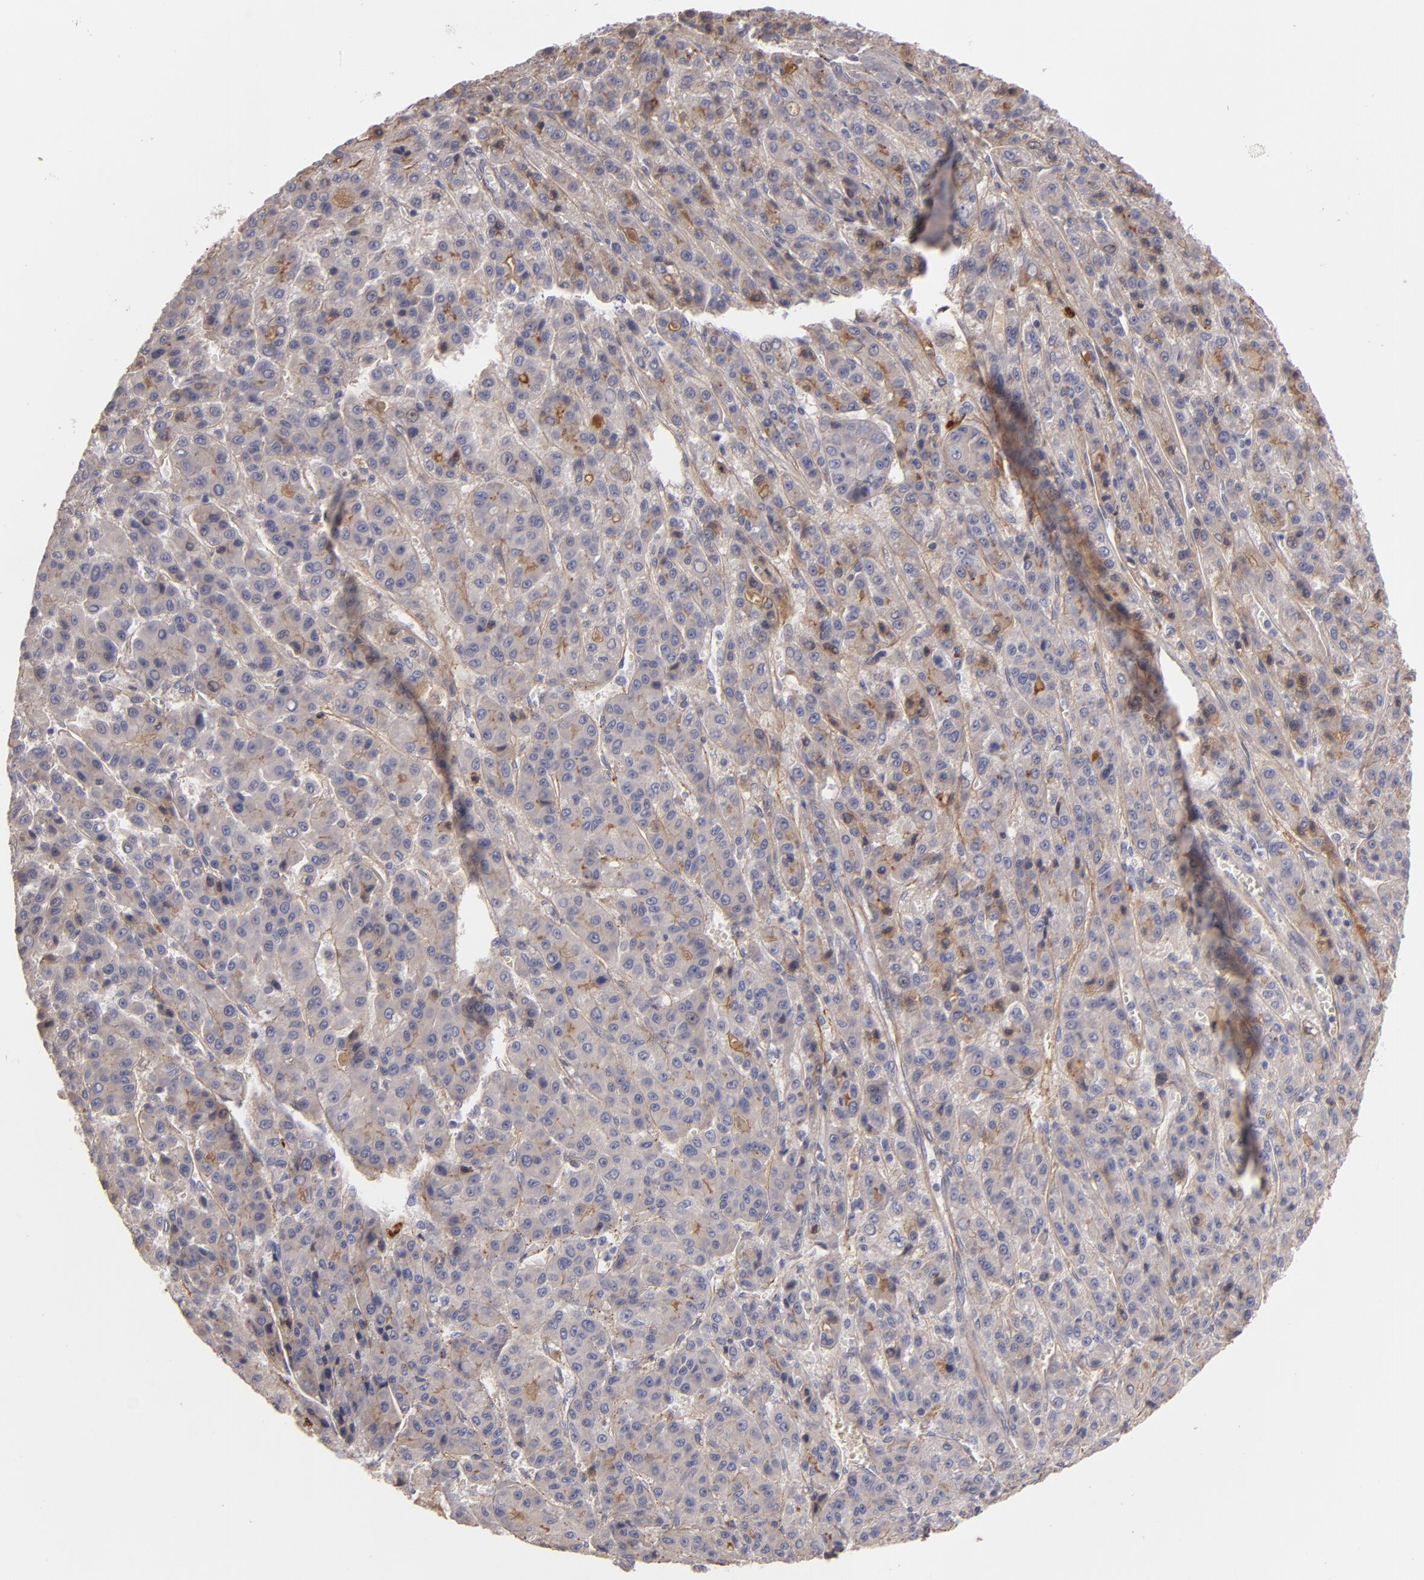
{"staining": {"intensity": "negative", "quantity": "none", "location": "none"}, "tissue": "liver cancer", "cell_type": "Tumor cells", "image_type": "cancer", "snomed": [{"axis": "morphology", "description": "Carcinoma, Hepatocellular, NOS"}, {"axis": "topography", "description": "Liver"}], "caption": "An image of human hepatocellular carcinoma (liver) is negative for staining in tumor cells.", "gene": "FBLN1", "patient": {"sex": "male", "age": 70}}